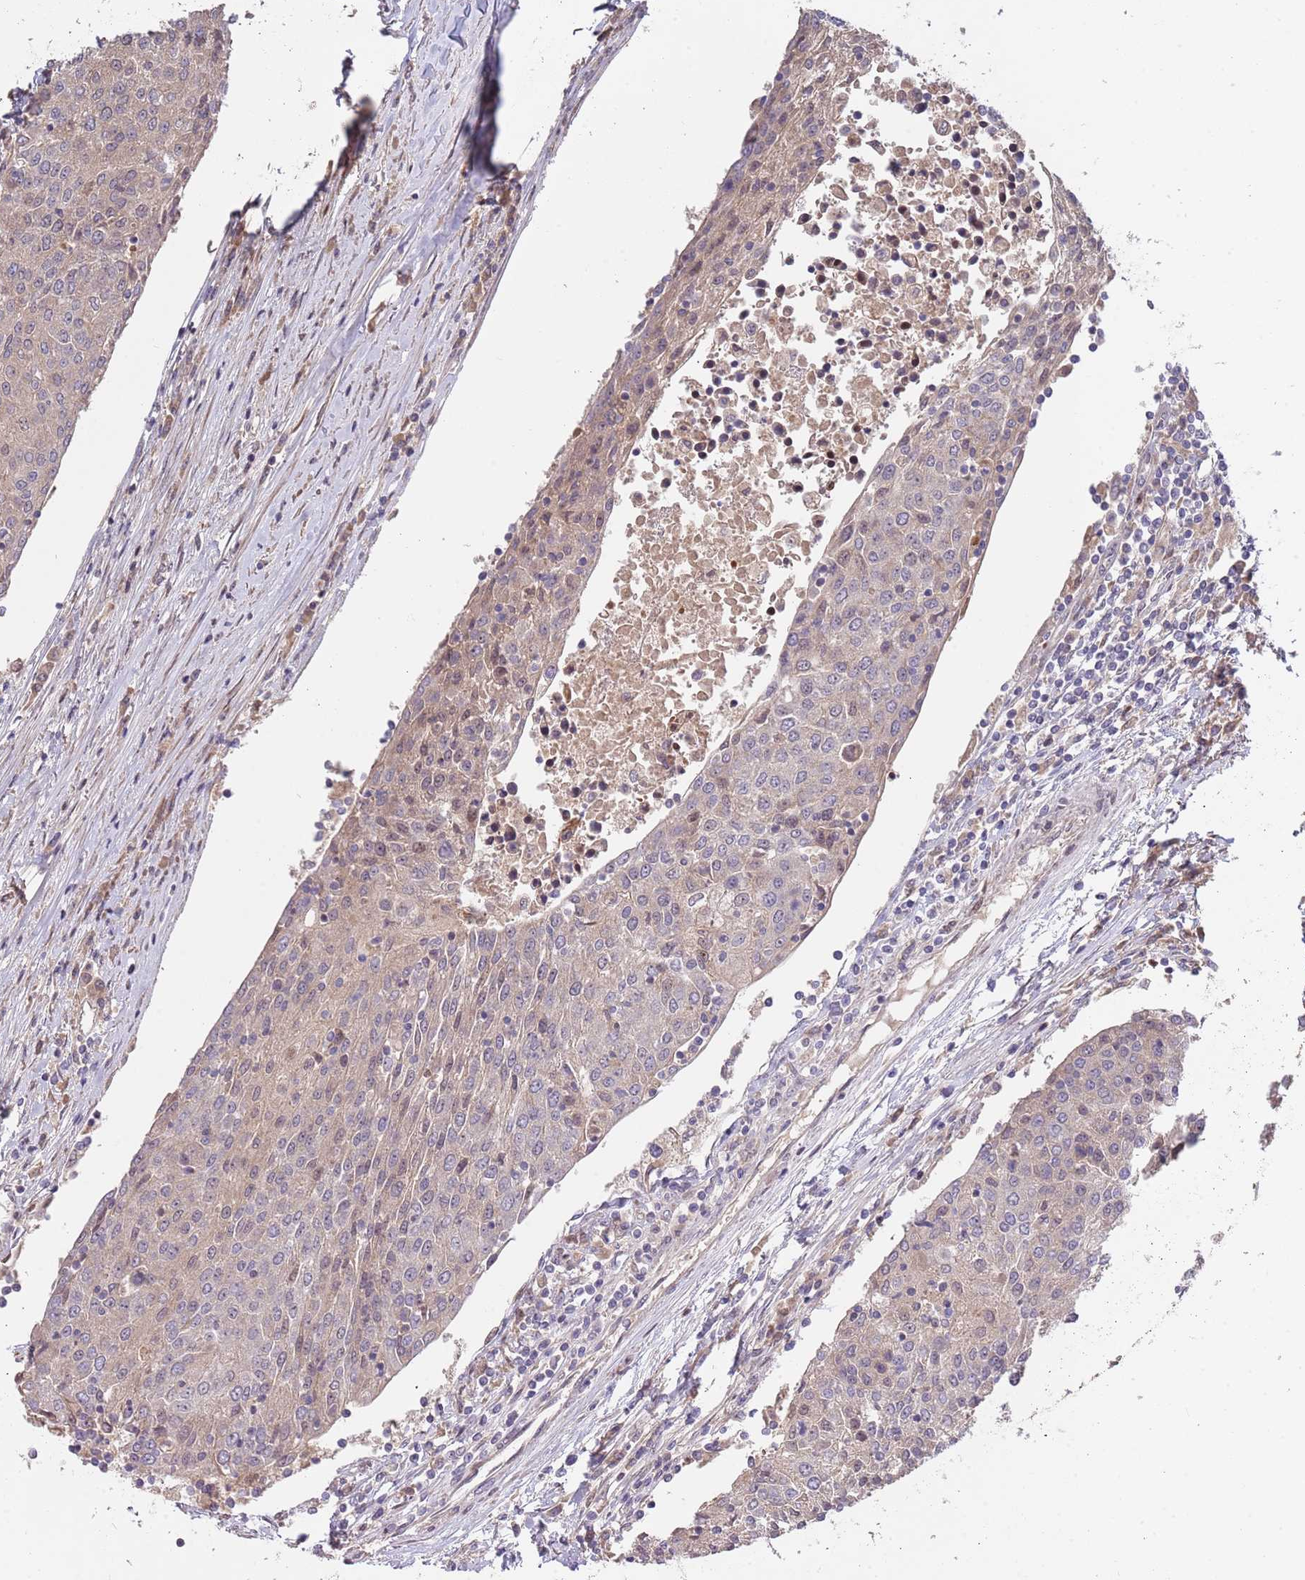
{"staining": {"intensity": "negative", "quantity": "none", "location": "none"}, "tissue": "urothelial cancer", "cell_type": "Tumor cells", "image_type": "cancer", "snomed": [{"axis": "morphology", "description": "Urothelial carcinoma, High grade"}, {"axis": "topography", "description": "Urinary bladder"}], "caption": "Tumor cells show no significant expression in urothelial cancer.", "gene": "SYNDIG1L", "patient": {"sex": "female", "age": 85}}